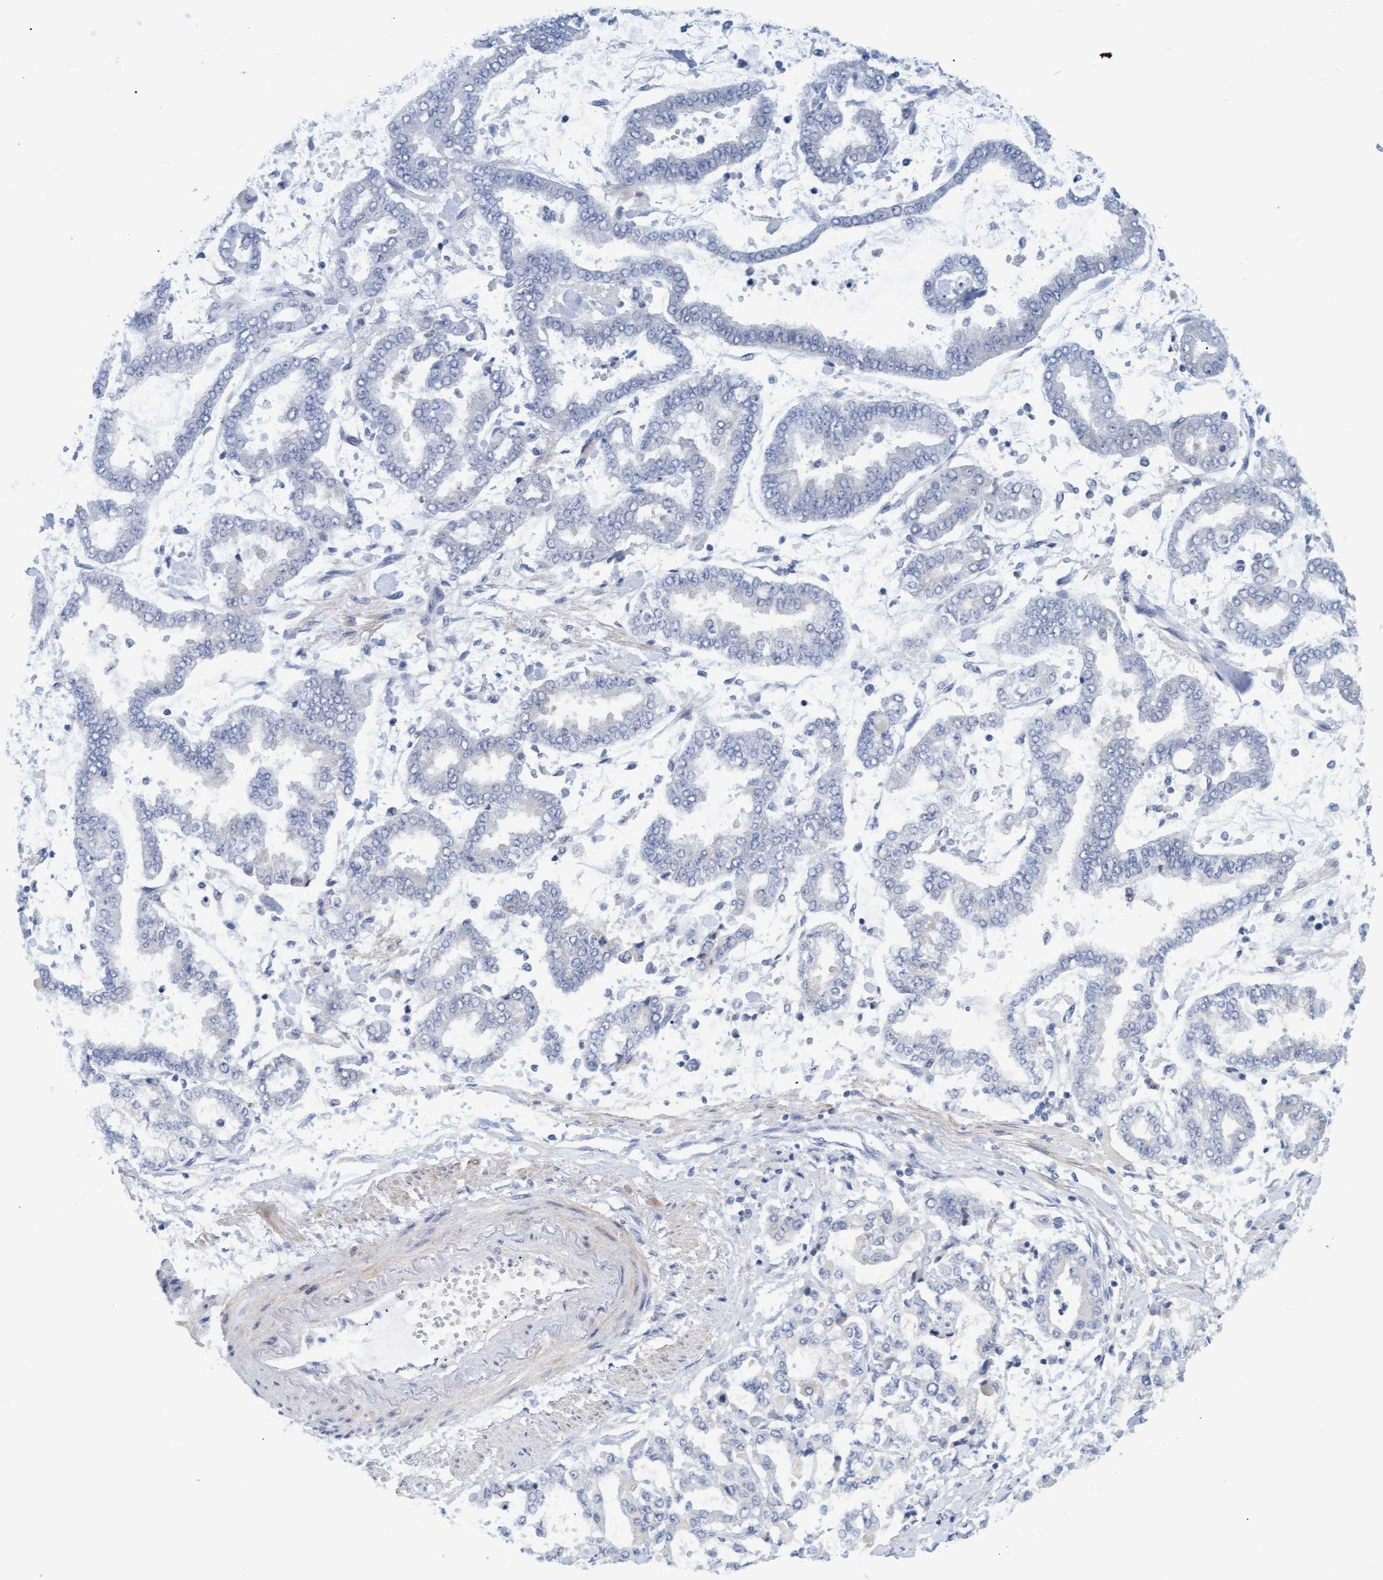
{"staining": {"intensity": "negative", "quantity": "none", "location": "none"}, "tissue": "stomach cancer", "cell_type": "Tumor cells", "image_type": "cancer", "snomed": [{"axis": "morphology", "description": "Normal tissue, NOS"}, {"axis": "morphology", "description": "Adenocarcinoma, NOS"}, {"axis": "topography", "description": "Stomach, upper"}, {"axis": "topography", "description": "Stomach"}], "caption": "Stomach cancer (adenocarcinoma) stained for a protein using immunohistochemistry exhibits no staining tumor cells.", "gene": "SSTR3", "patient": {"sex": "male", "age": 76}}